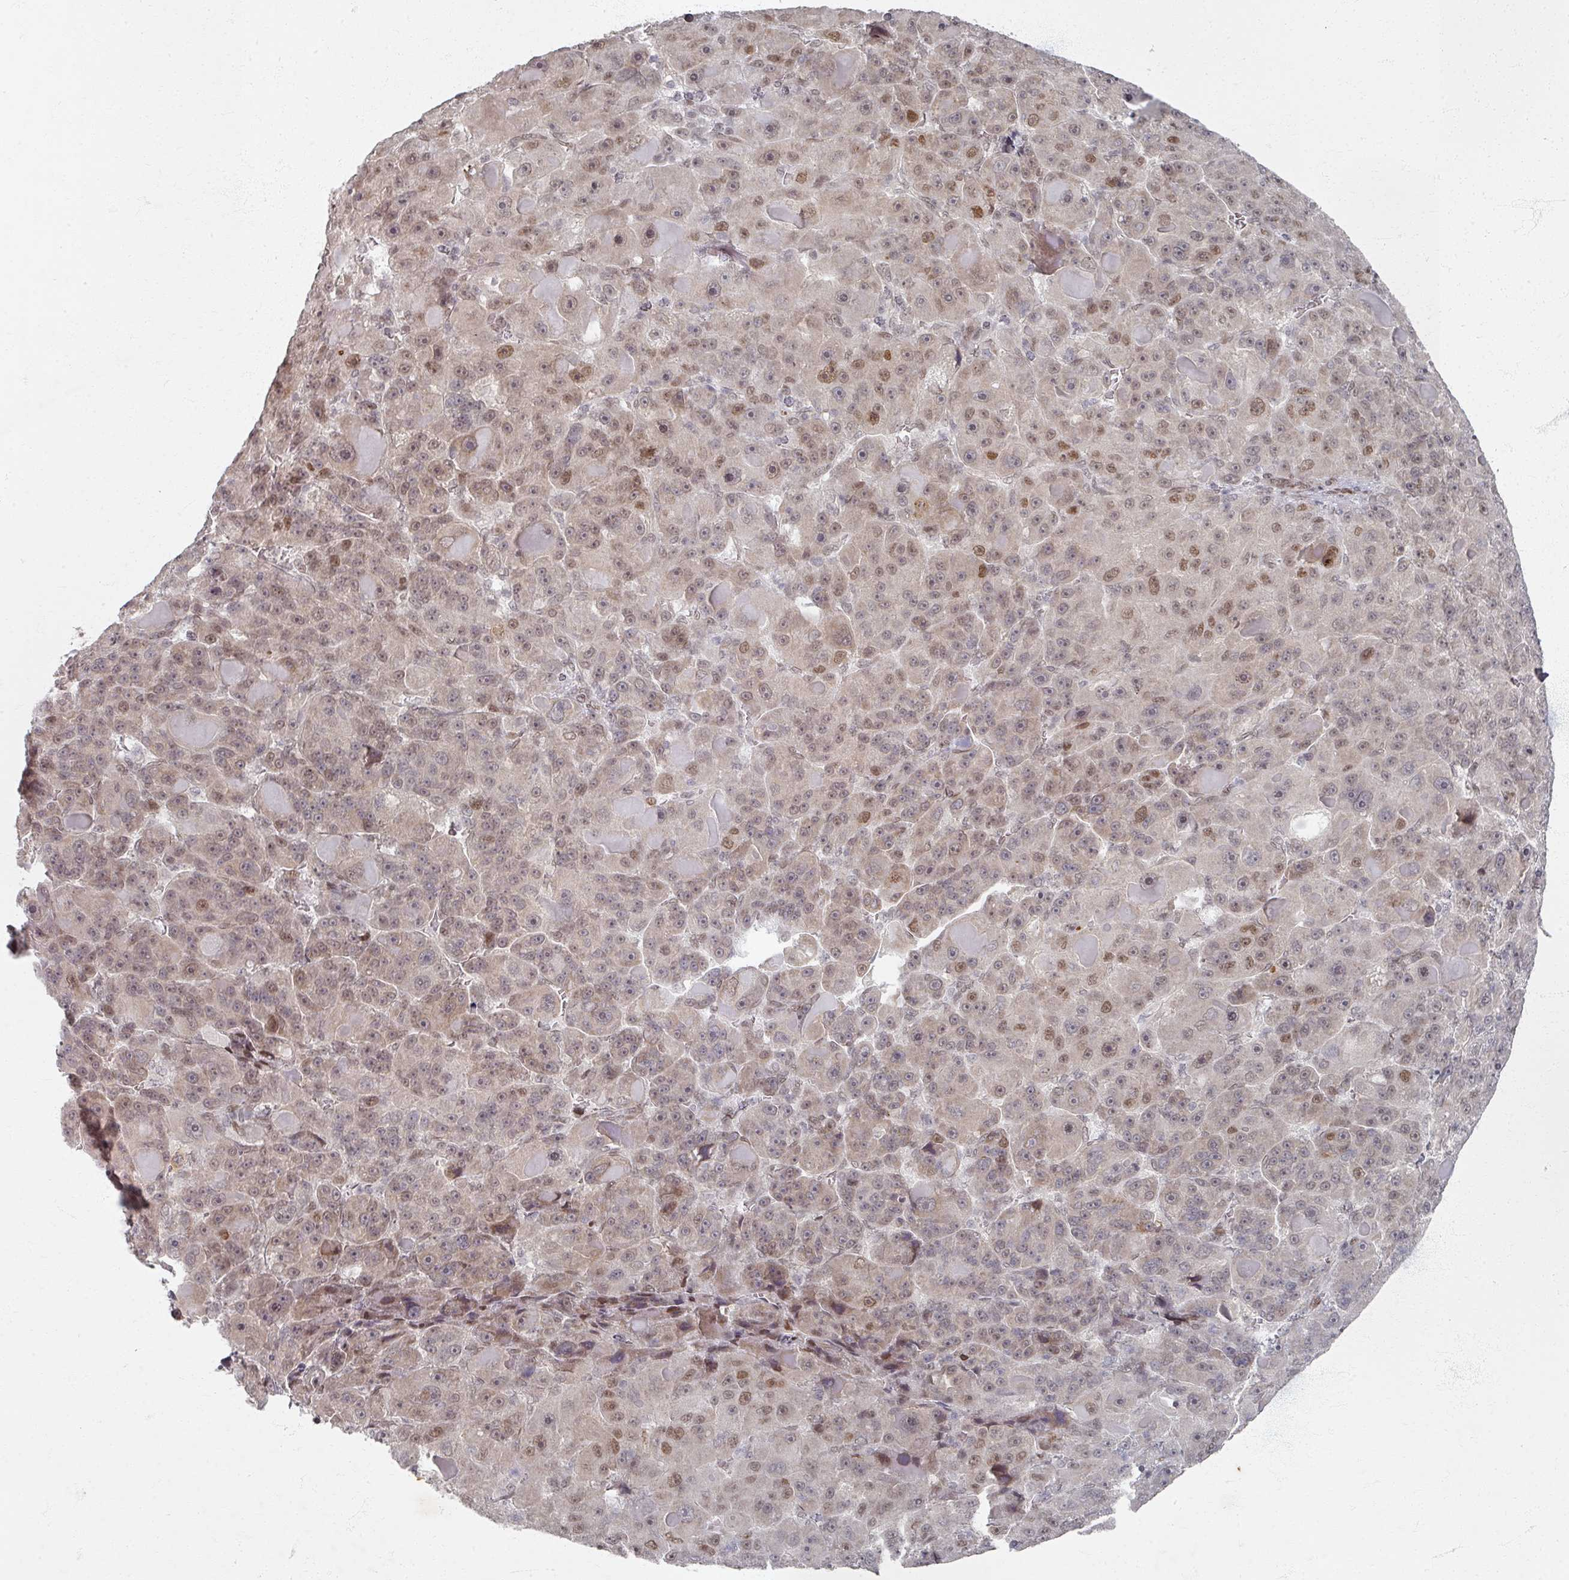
{"staining": {"intensity": "moderate", "quantity": "25%-75%", "location": "nuclear"}, "tissue": "liver cancer", "cell_type": "Tumor cells", "image_type": "cancer", "snomed": [{"axis": "morphology", "description": "Carcinoma, Hepatocellular, NOS"}, {"axis": "topography", "description": "Liver"}], "caption": "Protein staining shows moderate nuclear positivity in approximately 25%-75% of tumor cells in liver cancer. Using DAB (brown) and hematoxylin (blue) stains, captured at high magnification using brightfield microscopy.", "gene": "PSKH1", "patient": {"sex": "male", "age": 76}}